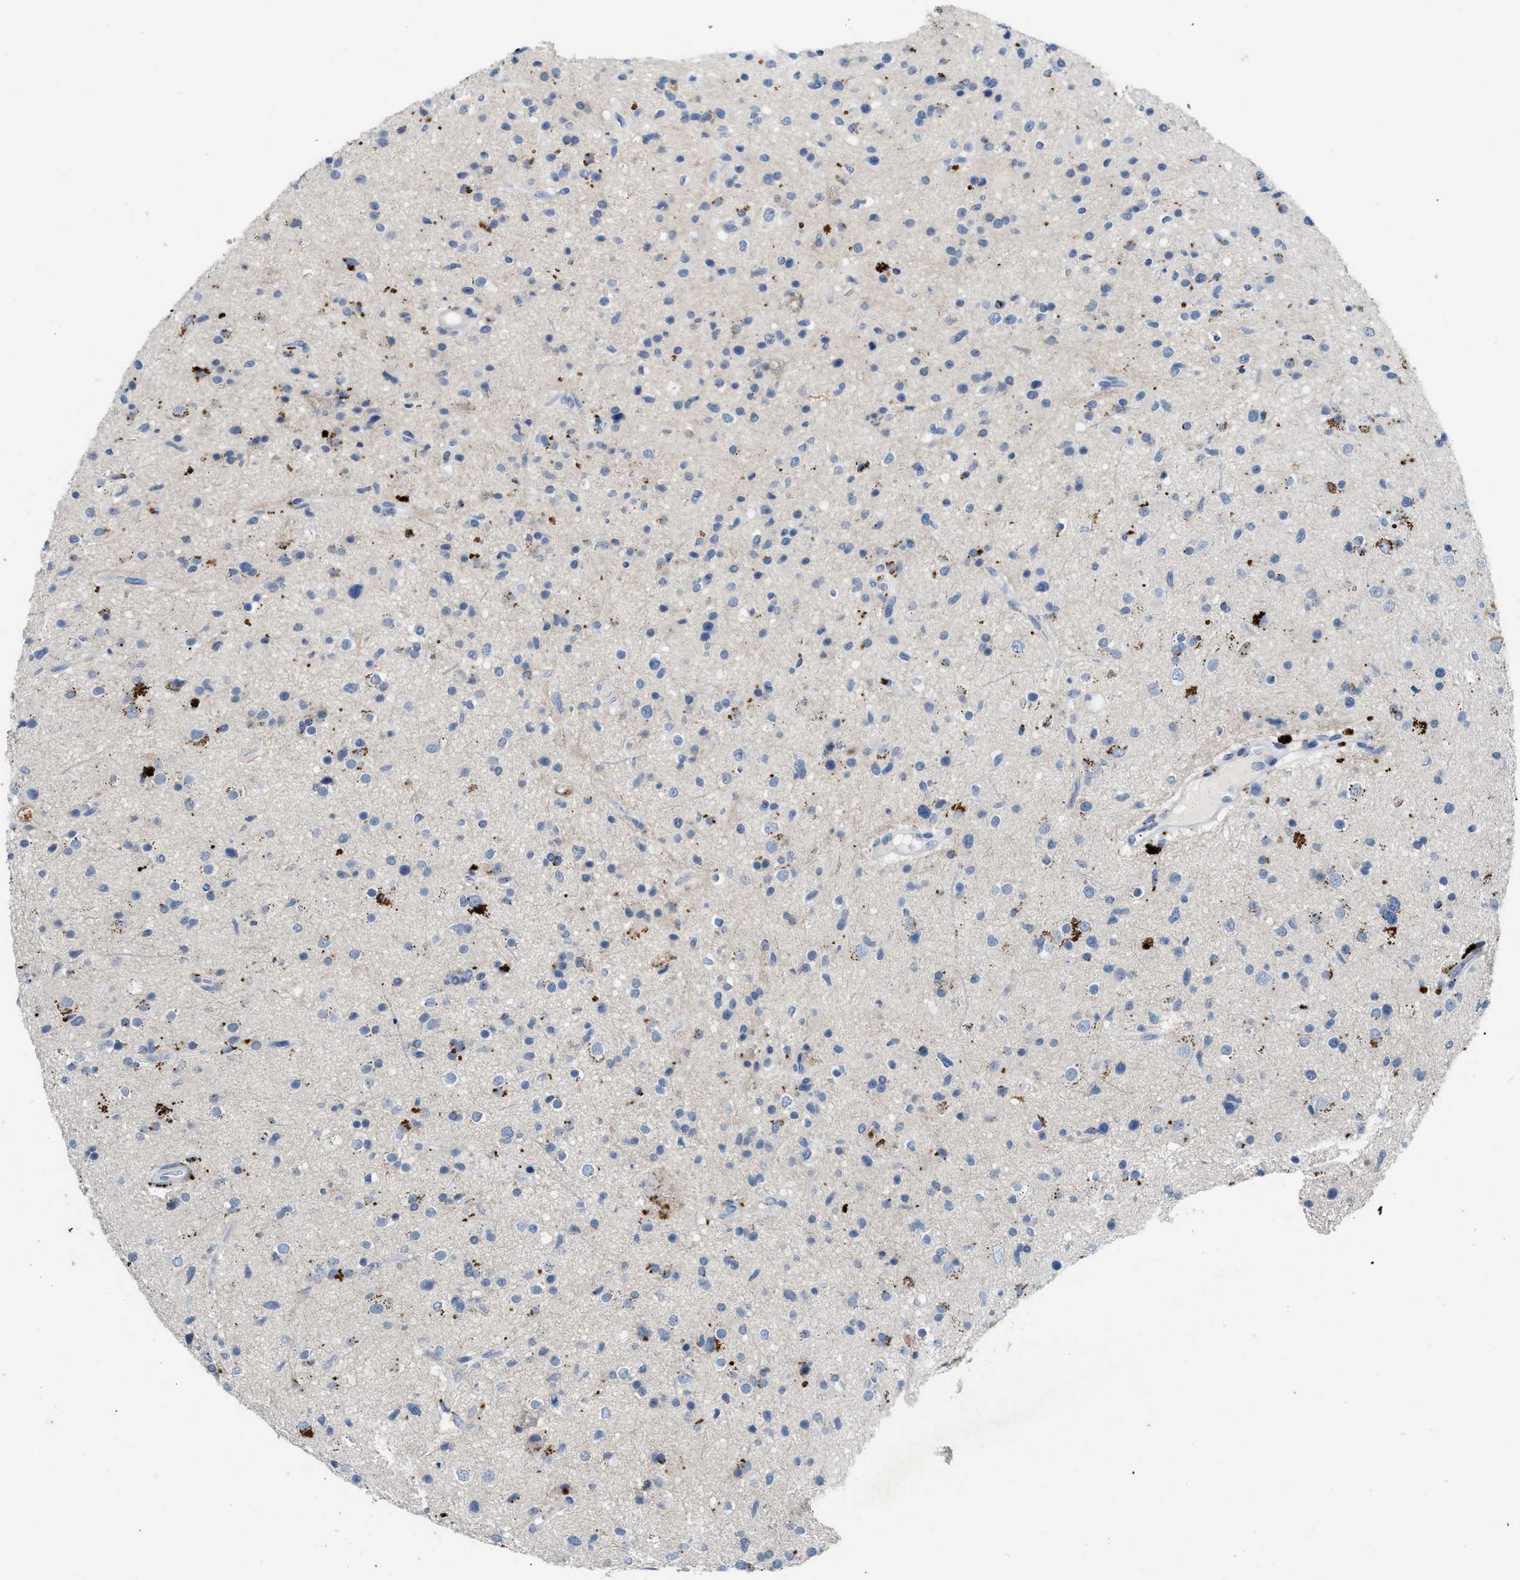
{"staining": {"intensity": "negative", "quantity": "none", "location": "none"}, "tissue": "glioma", "cell_type": "Tumor cells", "image_type": "cancer", "snomed": [{"axis": "morphology", "description": "Glioma, malignant, High grade"}, {"axis": "topography", "description": "Brain"}], "caption": "Protein analysis of malignant high-grade glioma demonstrates no significant positivity in tumor cells. Nuclei are stained in blue.", "gene": "SLC5A5", "patient": {"sex": "male", "age": 33}}